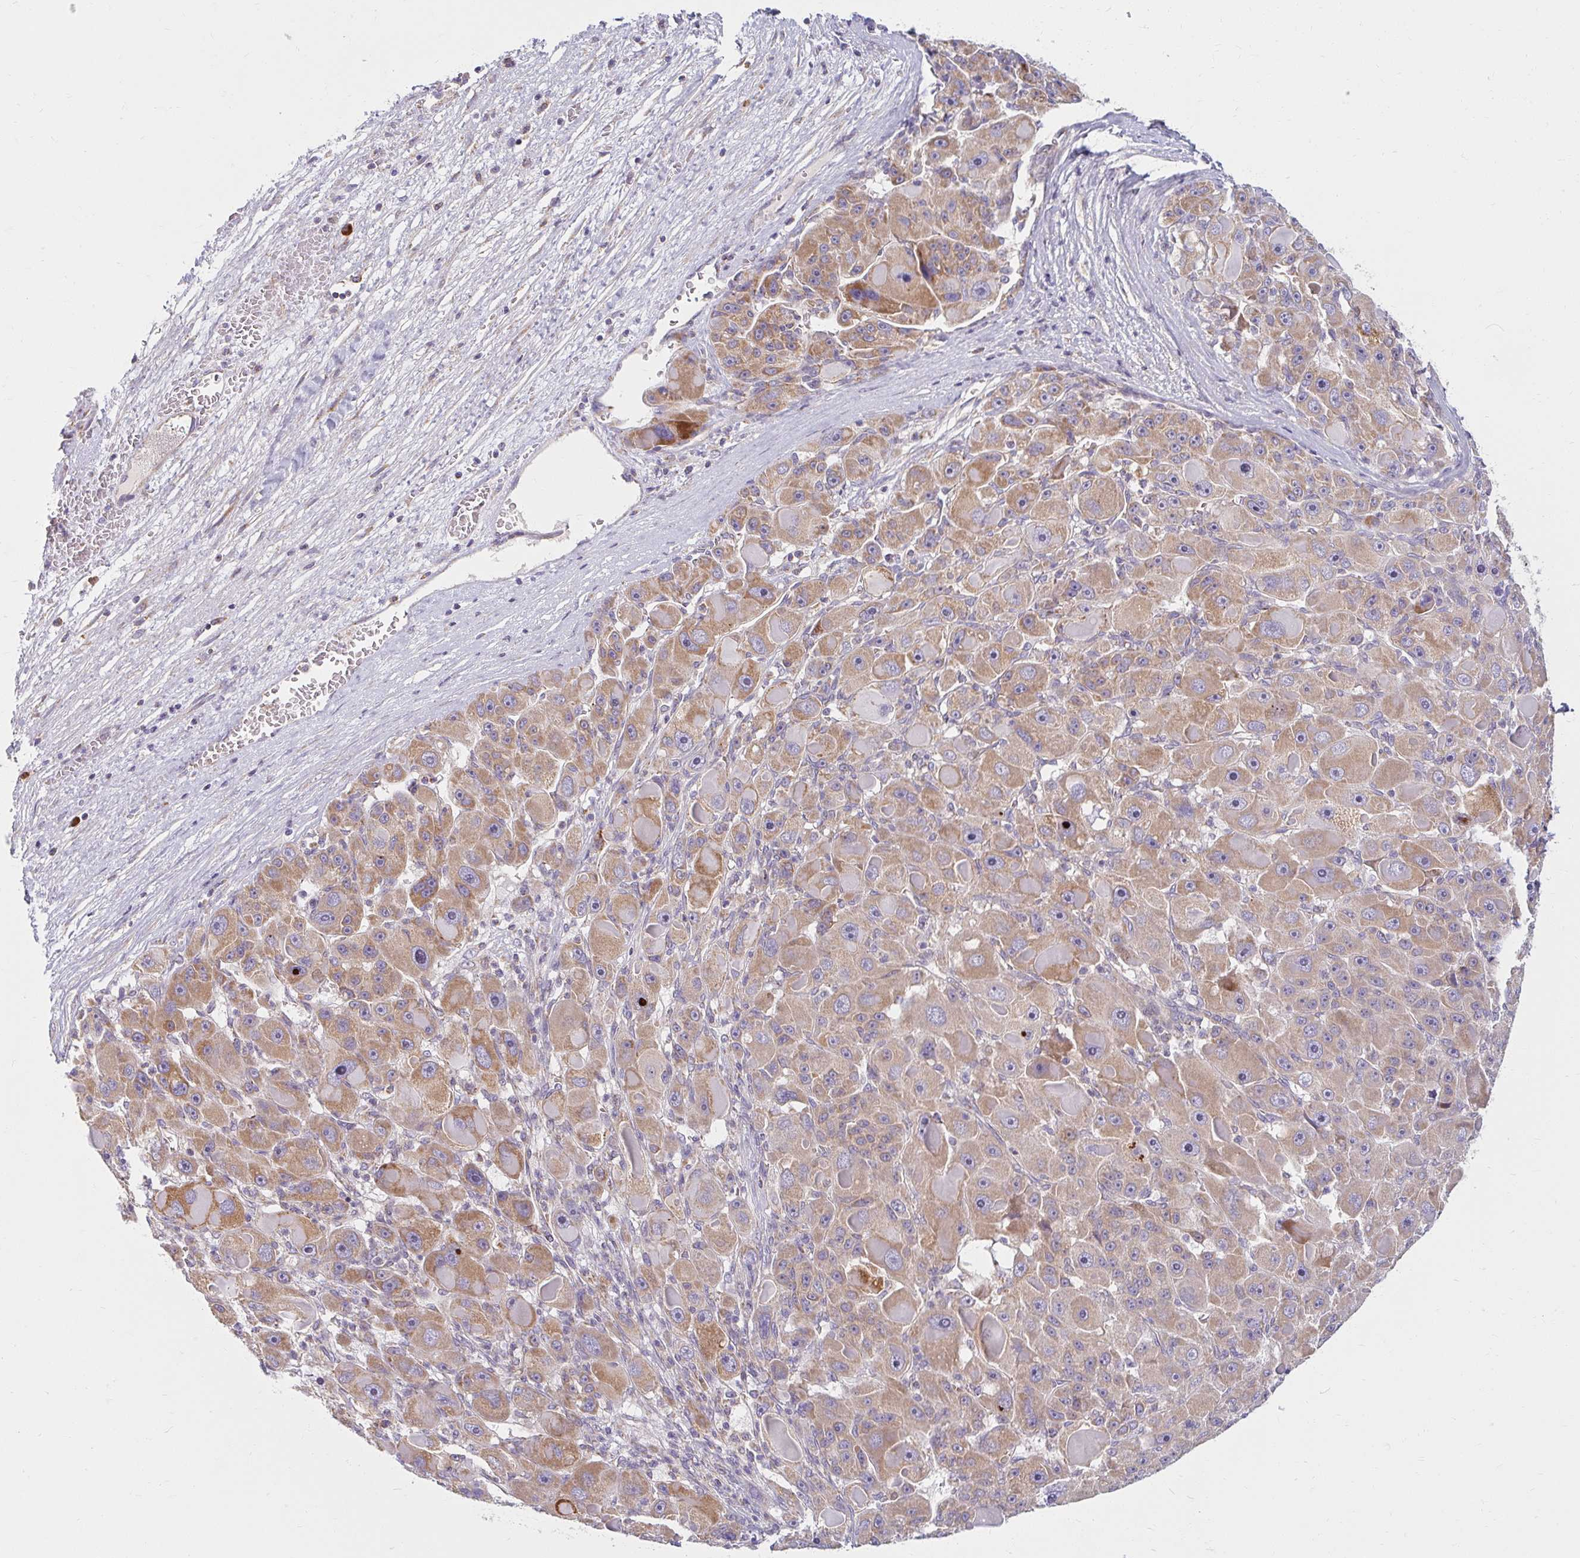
{"staining": {"intensity": "moderate", "quantity": ">75%", "location": "cytoplasmic/membranous"}, "tissue": "liver cancer", "cell_type": "Tumor cells", "image_type": "cancer", "snomed": [{"axis": "morphology", "description": "Carcinoma, Hepatocellular, NOS"}, {"axis": "topography", "description": "Liver"}], "caption": "This is a histology image of immunohistochemistry staining of liver hepatocellular carcinoma, which shows moderate positivity in the cytoplasmic/membranous of tumor cells.", "gene": "SKP2", "patient": {"sex": "male", "age": 76}}